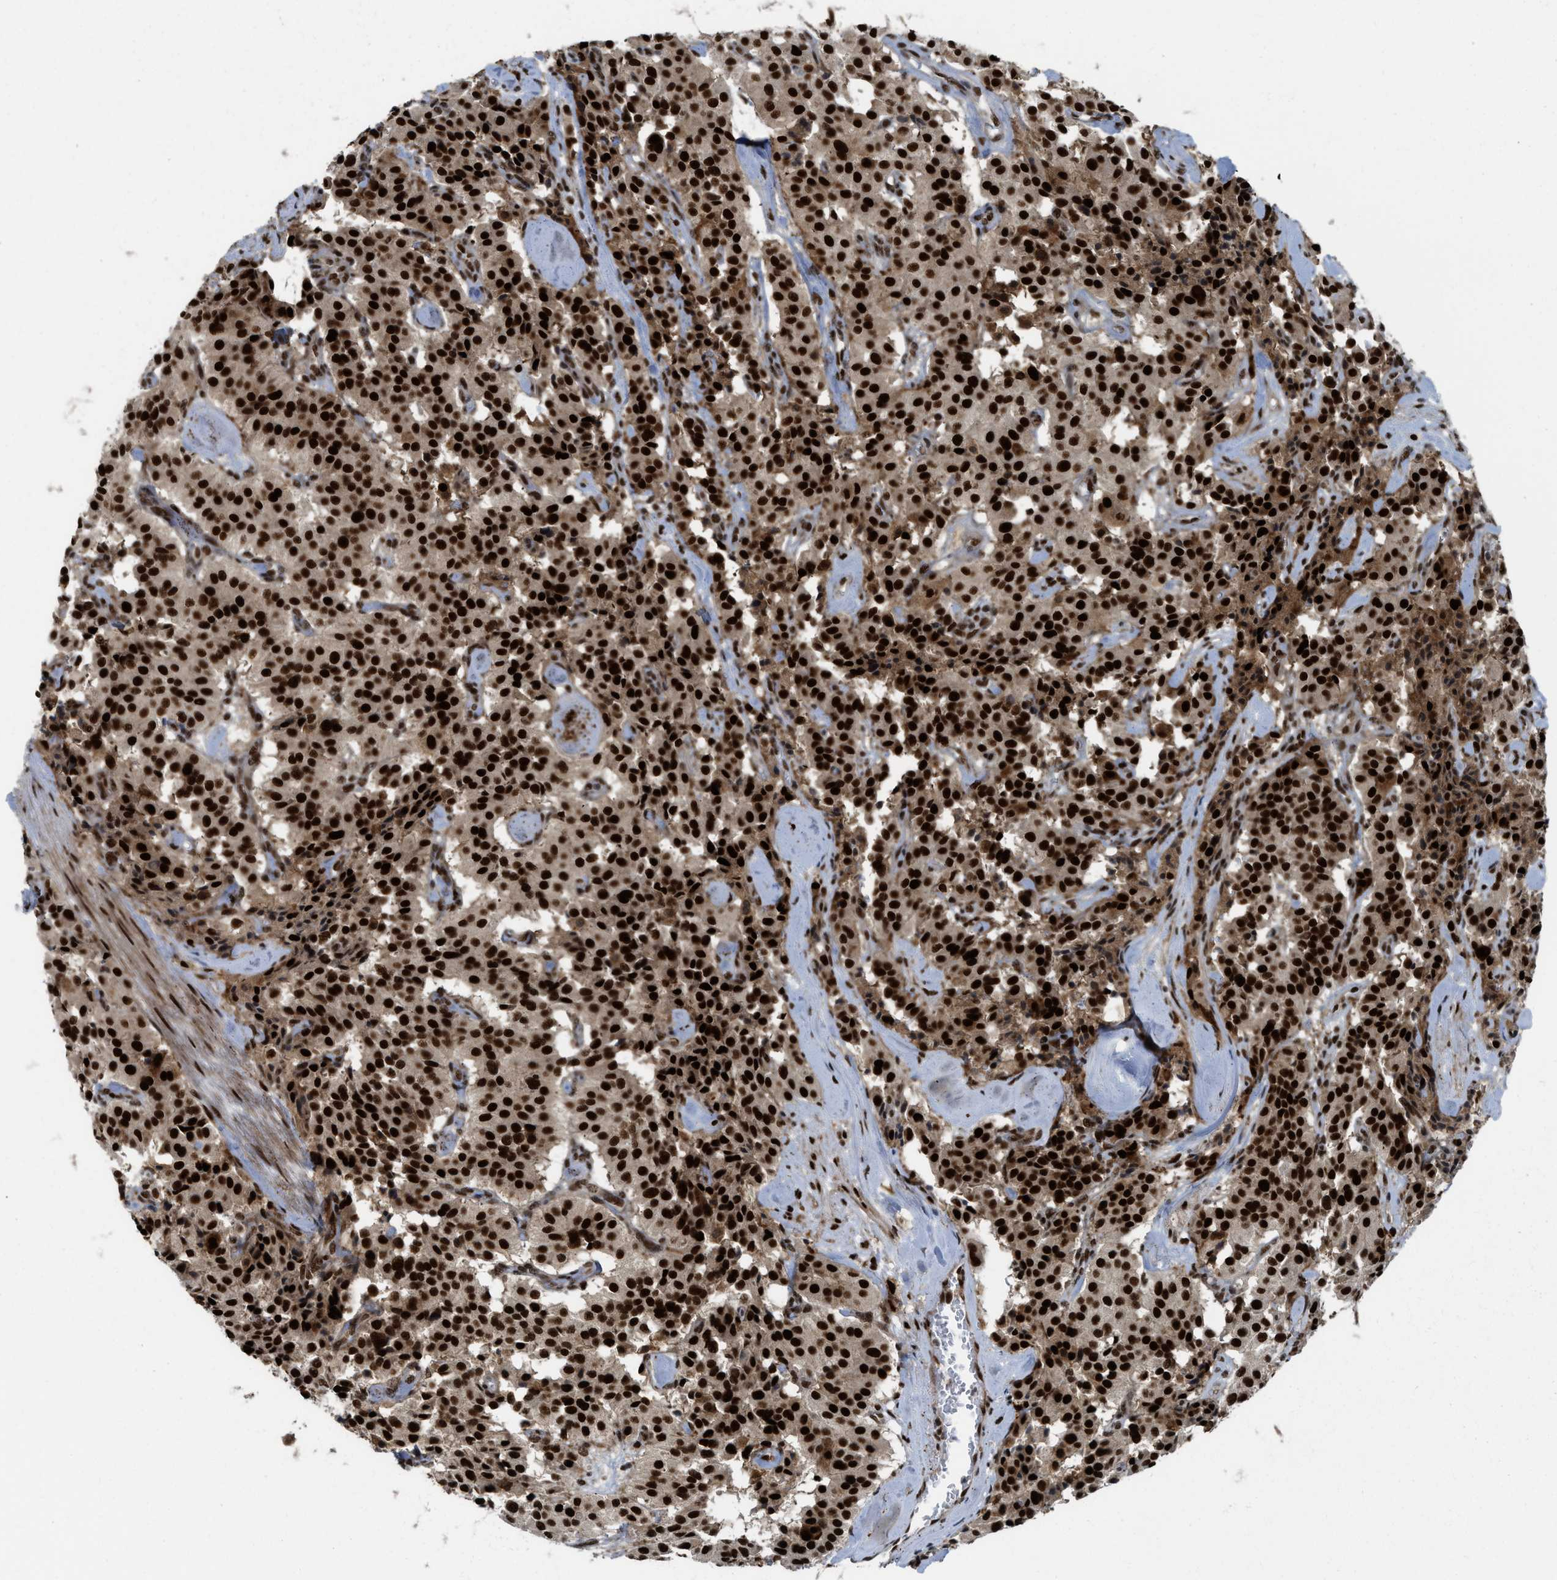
{"staining": {"intensity": "strong", "quantity": ">75%", "location": "nuclear"}, "tissue": "carcinoid", "cell_type": "Tumor cells", "image_type": "cancer", "snomed": [{"axis": "morphology", "description": "Carcinoid, malignant, NOS"}, {"axis": "topography", "description": "Lung"}], "caption": "The image reveals a brown stain indicating the presence of a protein in the nuclear of tumor cells in malignant carcinoid.", "gene": "RFX5", "patient": {"sex": "male", "age": 30}}